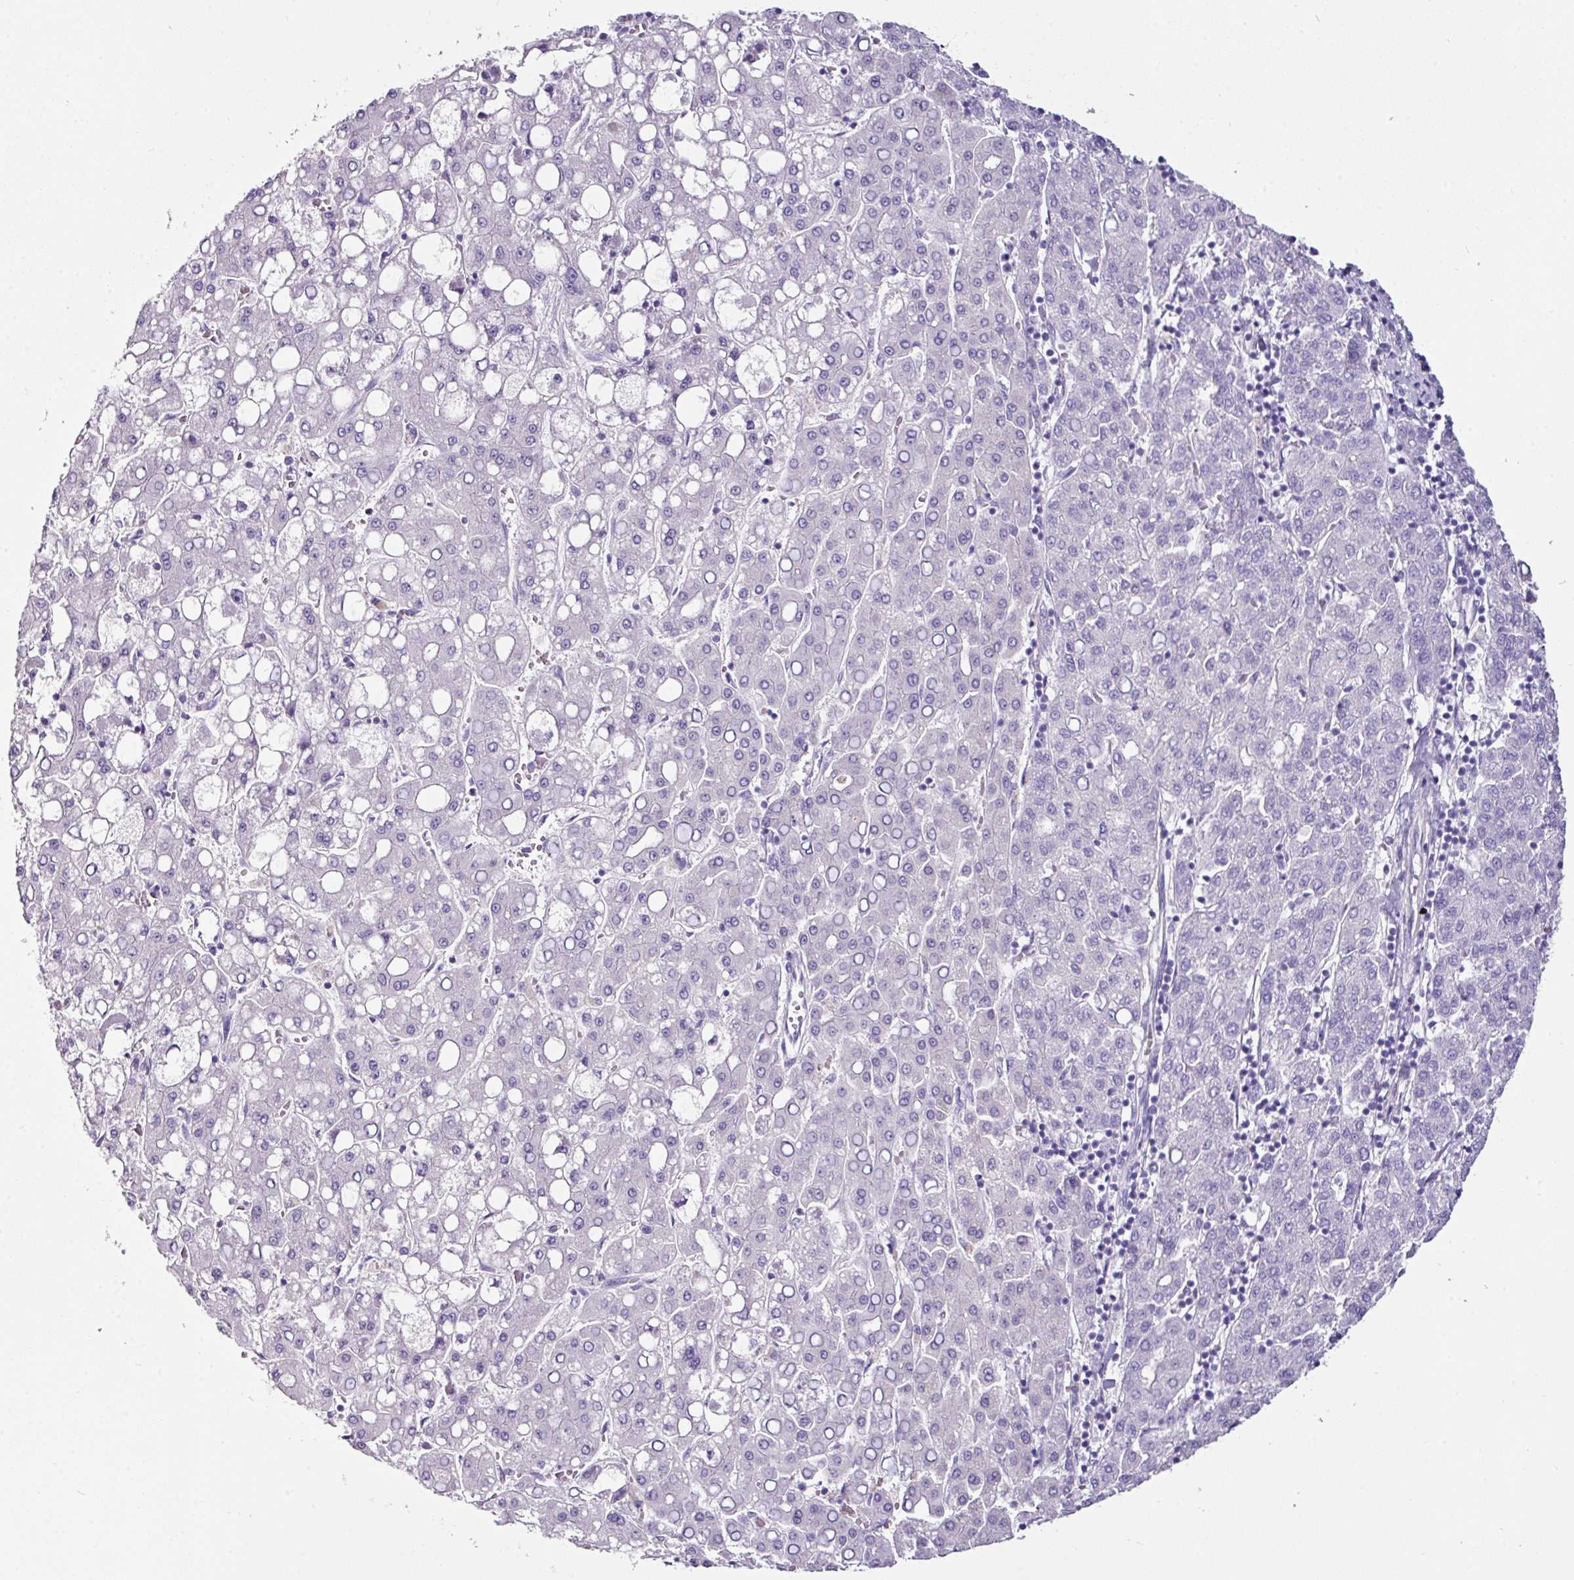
{"staining": {"intensity": "negative", "quantity": "none", "location": "none"}, "tissue": "liver cancer", "cell_type": "Tumor cells", "image_type": "cancer", "snomed": [{"axis": "morphology", "description": "Carcinoma, Hepatocellular, NOS"}, {"axis": "topography", "description": "Liver"}], "caption": "Immunohistochemical staining of liver cancer (hepatocellular carcinoma) reveals no significant staining in tumor cells.", "gene": "GLP2R", "patient": {"sex": "male", "age": 65}}